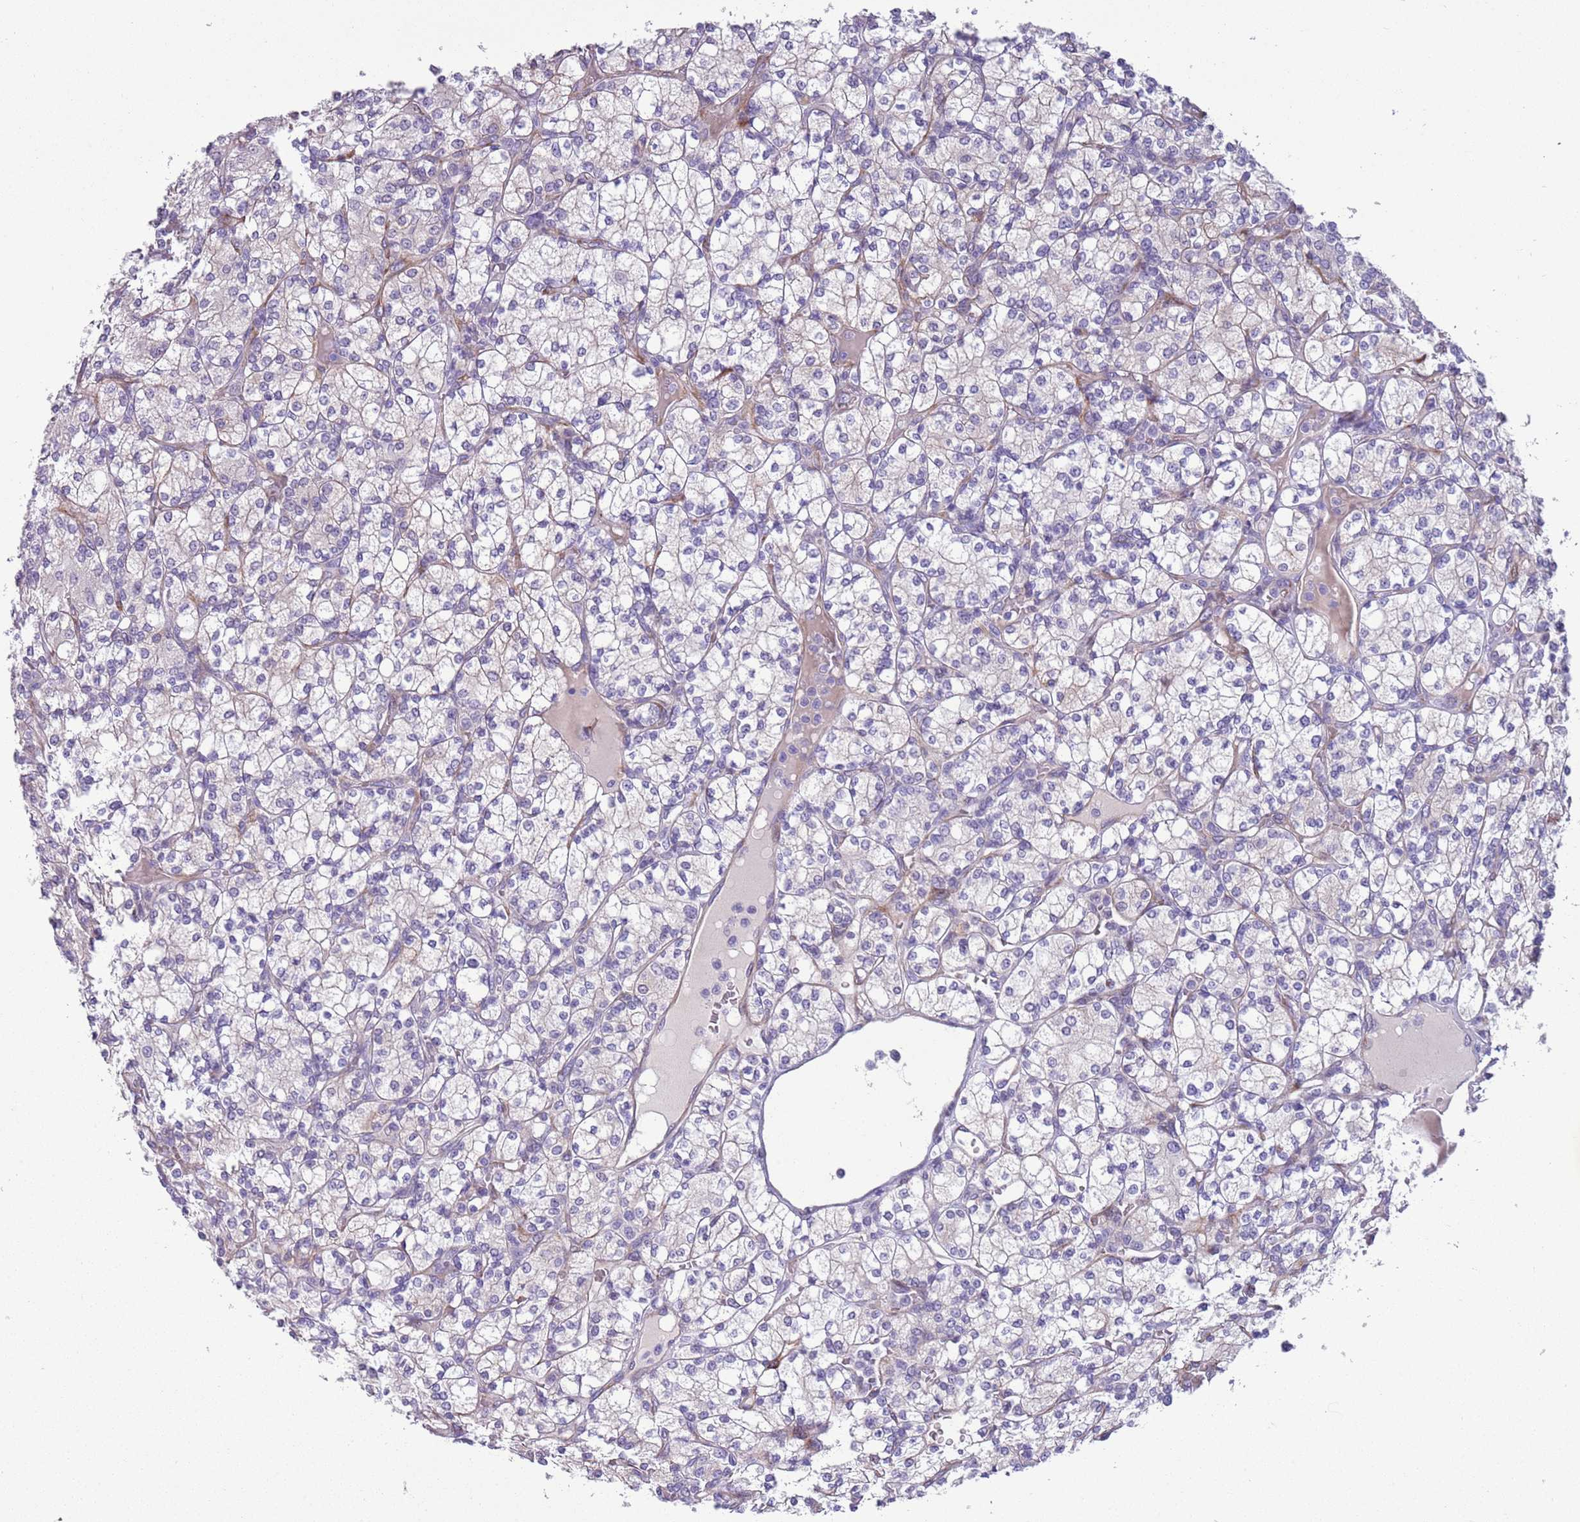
{"staining": {"intensity": "negative", "quantity": "none", "location": "none"}, "tissue": "renal cancer", "cell_type": "Tumor cells", "image_type": "cancer", "snomed": [{"axis": "morphology", "description": "Adenocarcinoma, NOS"}, {"axis": "topography", "description": "Kidney"}], "caption": "The photomicrograph demonstrates no significant staining in tumor cells of adenocarcinoma (renal). (Brightfield microscopy of DAB immunohistochemistry (IHC) at high magnification).", "gene": "MRPL32", "patient": {"sex": "male", "age": 77}}